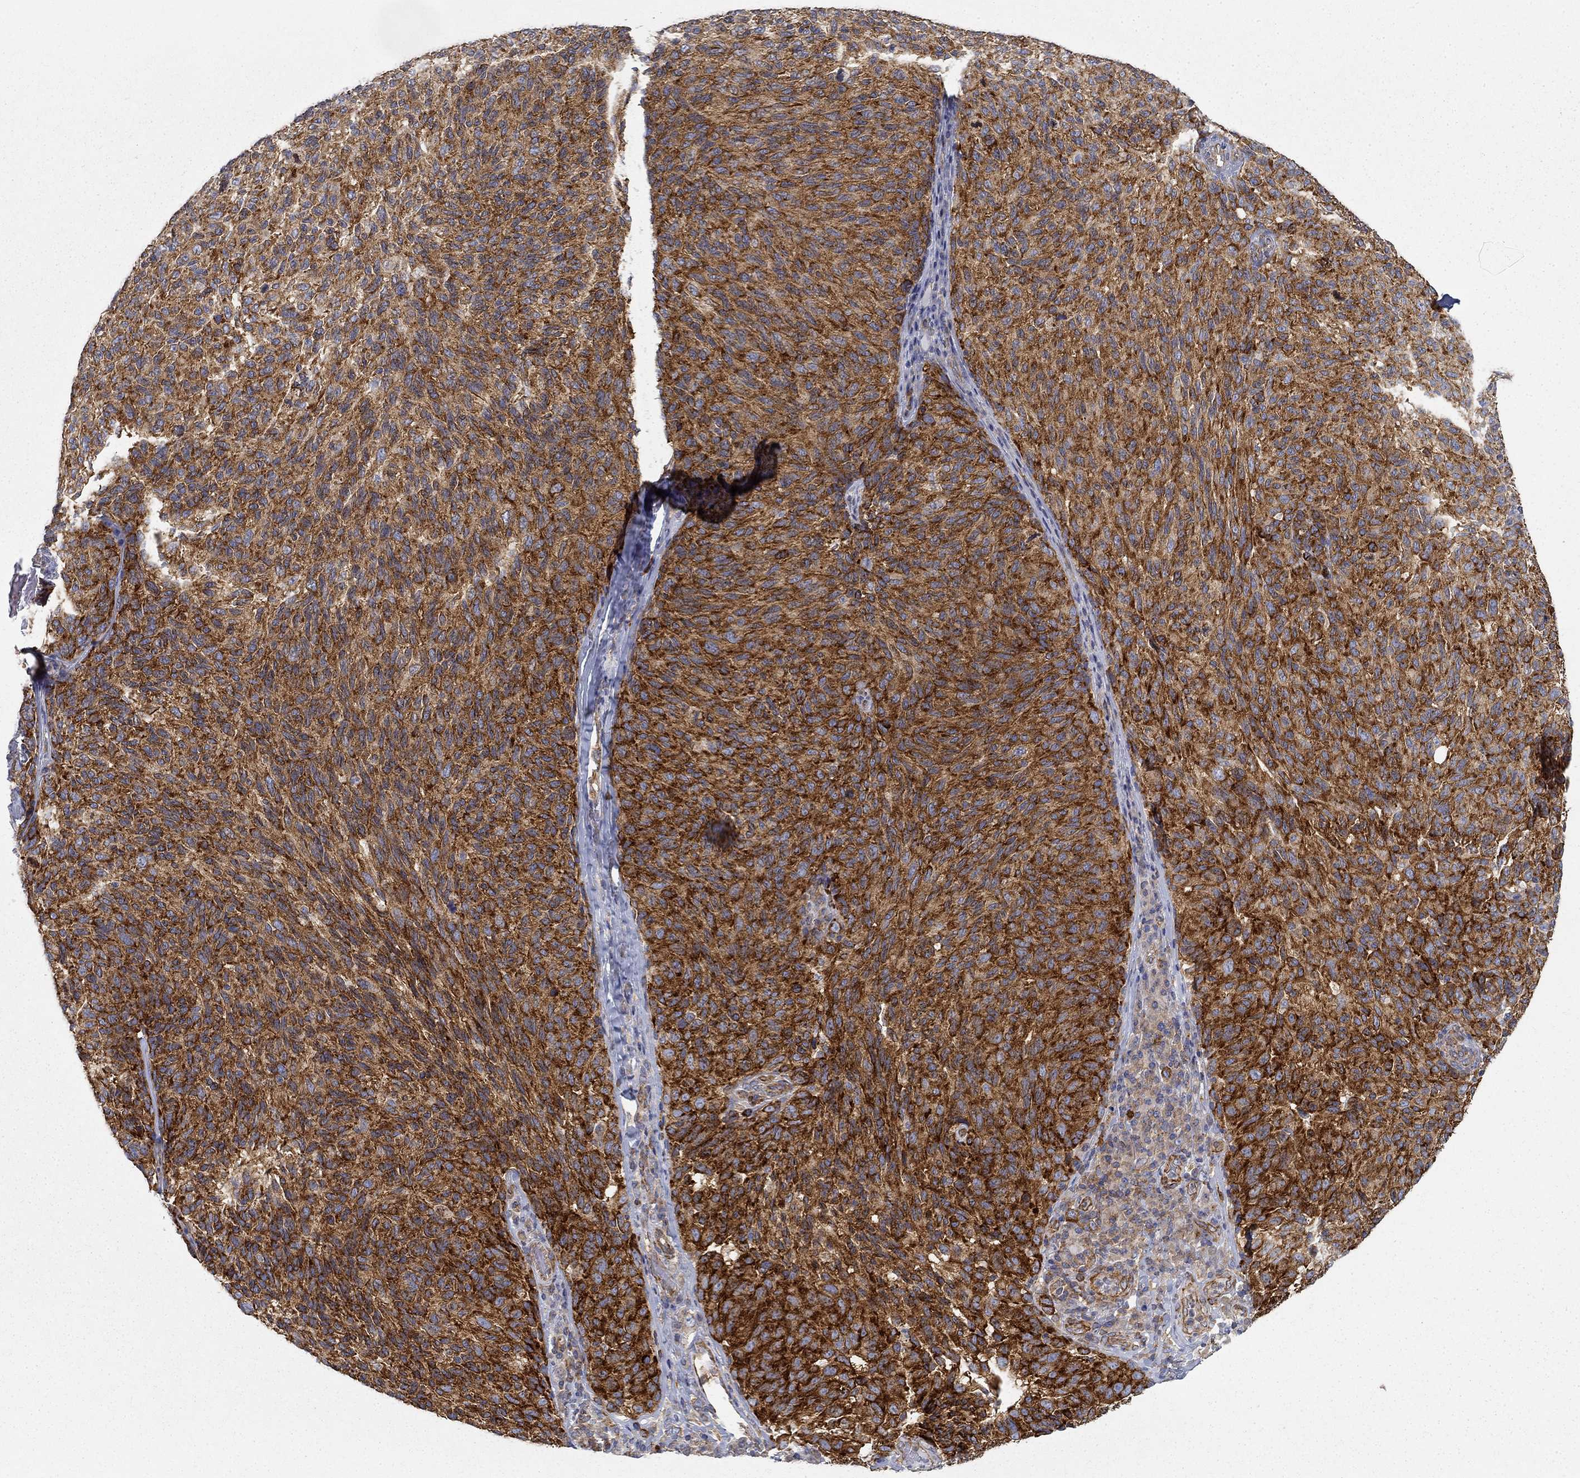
{"staining": {"intensity": "strong", "quantity": ">75%", "location": "cytoplasmic/membranous"}, "tissue": "melanoma", "cell_type": "Tumor cells", "image_type": "cancer", "snomed": [{"axis": "morphology", "description": "Malignant melanoma, NOS"}, {"axis": "topography", "description": "Skin"}], "caption": "This histopathology image reveals immunohistochemistry staining of melanoma, with high strong cytoplasmic/membranous positivity in about >75% of tumor cells.", "gene": "FXR1", "patient": {"sex": "female", "age": 73}}